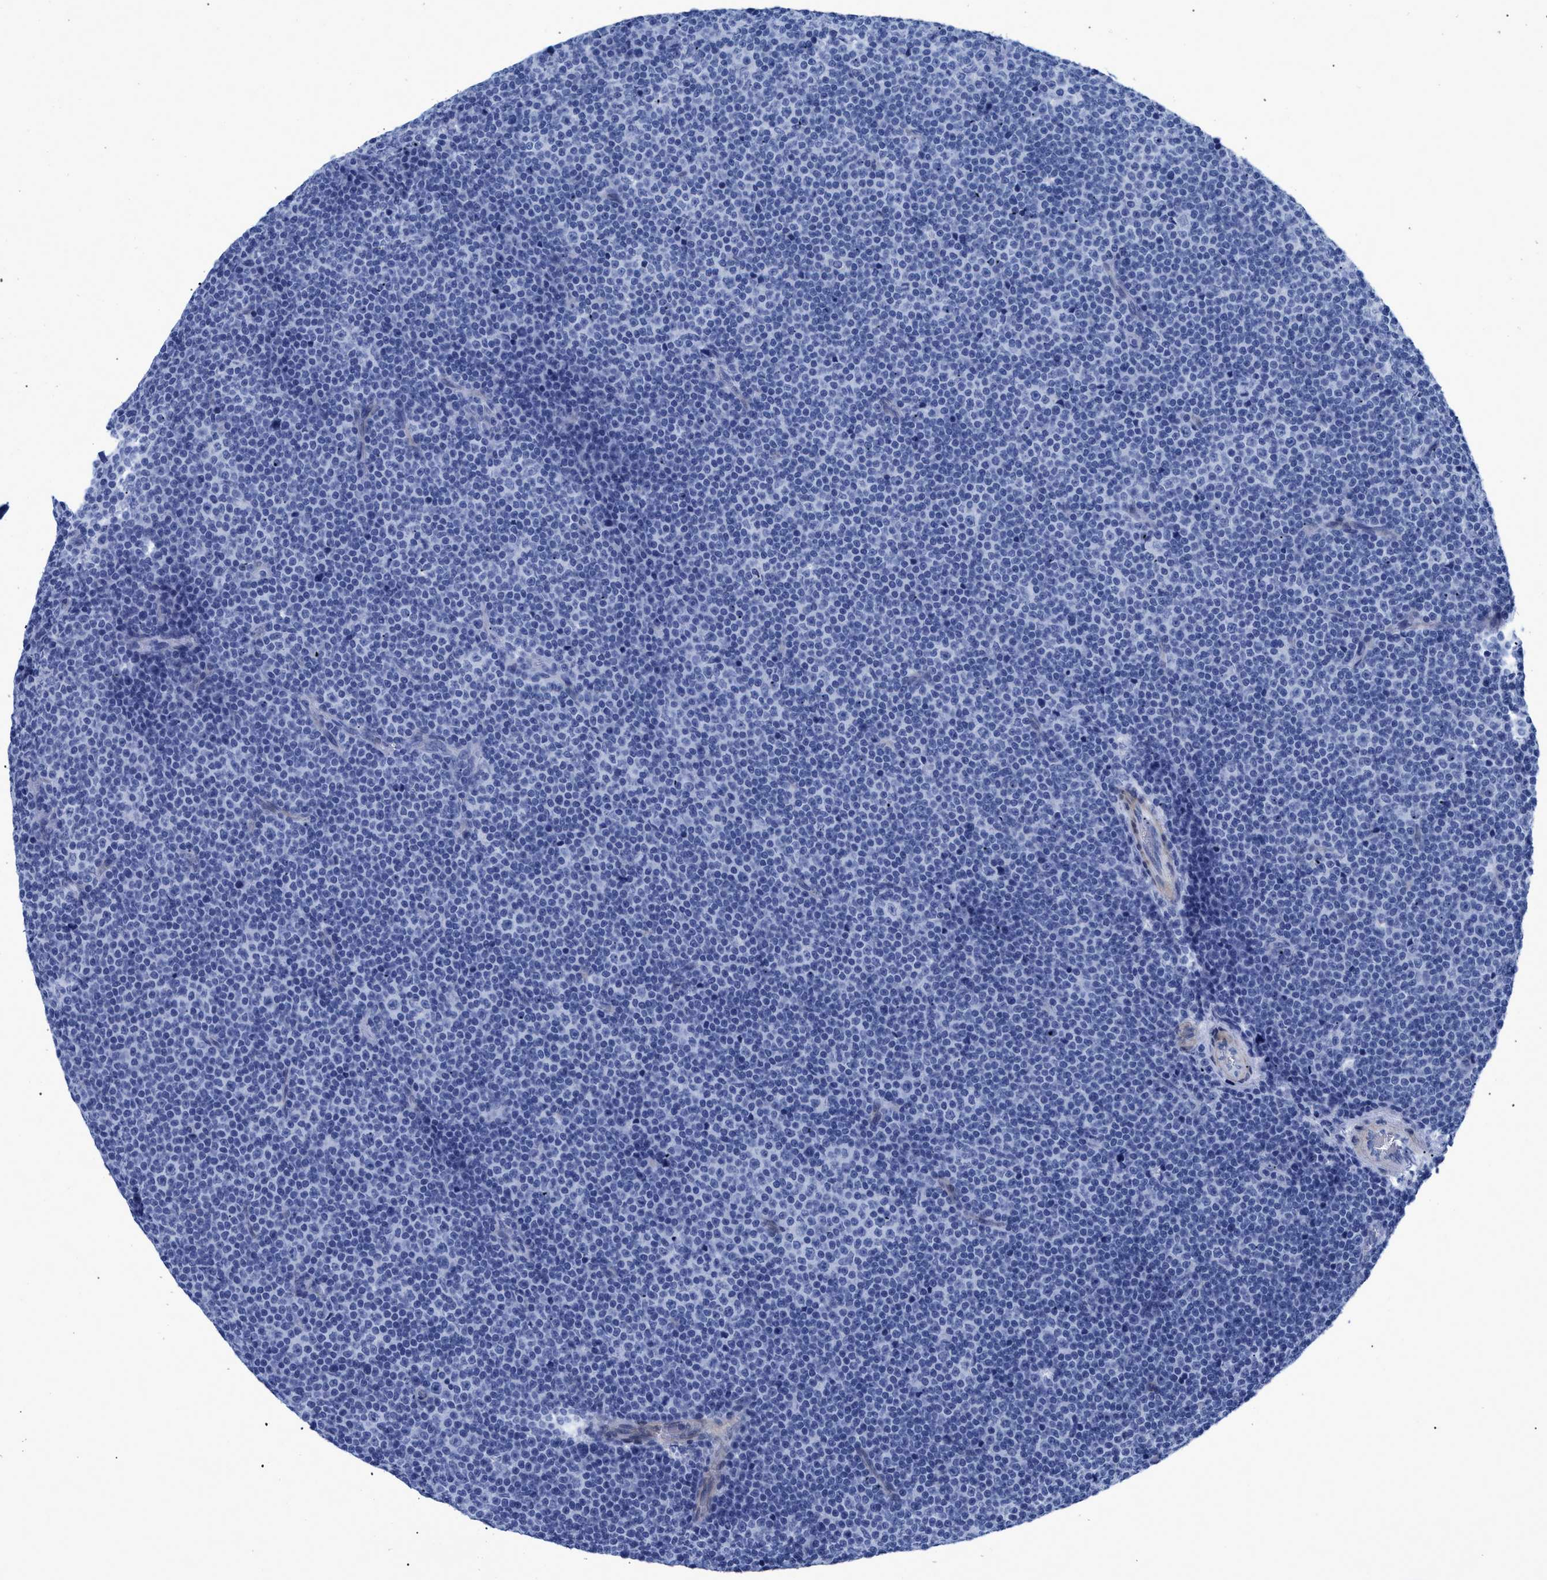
{"staining": {"intensity": "negative", "quantity": "none", "location": "none"}, "tissue": "lymphoma", "cell_type": "Tumor cells", "image_type": "cancer", "snomed": [{"axis": "morphology", "description": "Malignant lymphoma, non-Hodgkin's type, Low grade"}, {"axis": "topography", "description": "Lymph node"}], "caption": "This is an IHC photomicrograph of malignant lymphoma, non-Hodgkin's type (low-grade). There is no expression in tumor cells.", "gene": "DUSP26", "patient": {"sex": "female", "age": 67}}